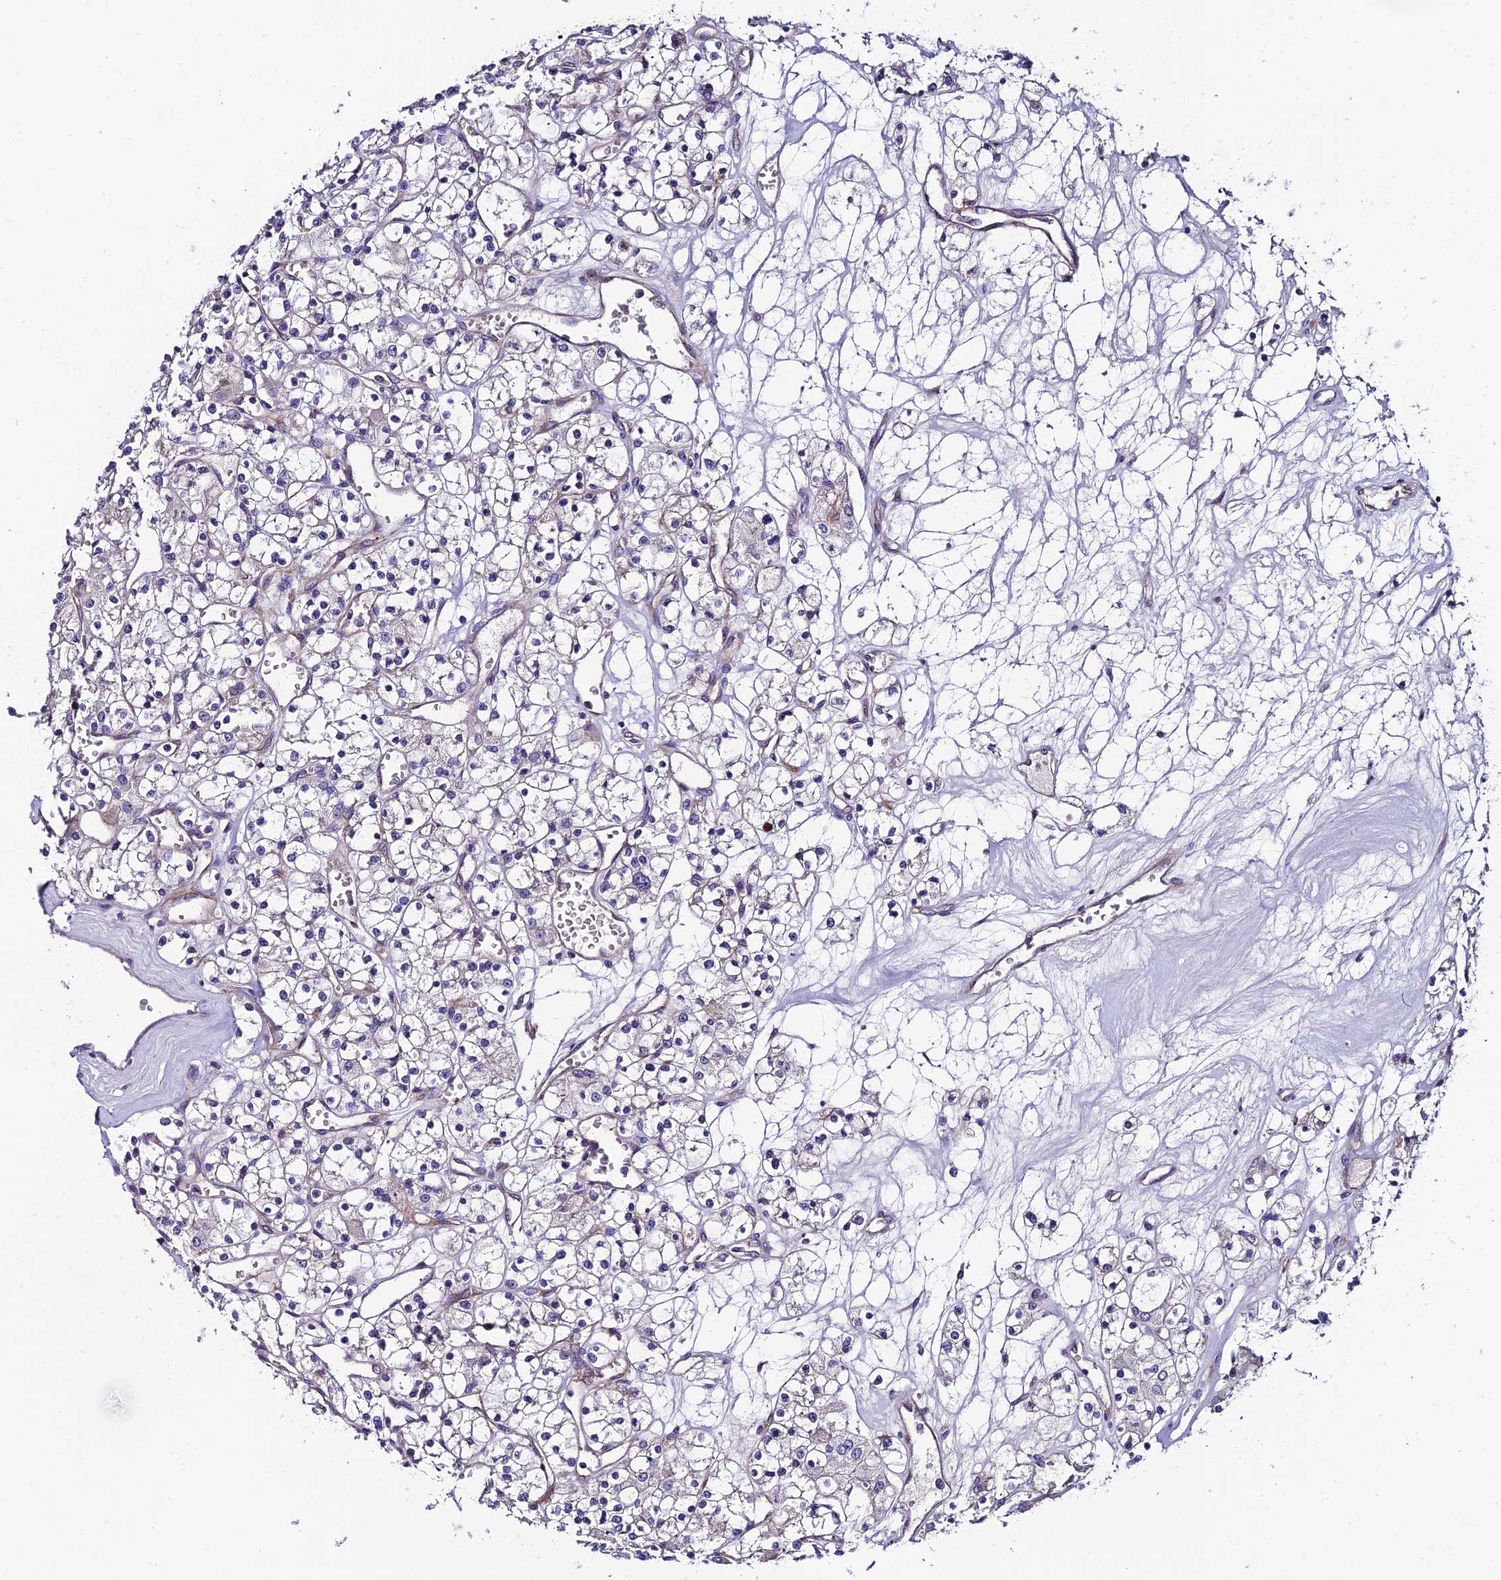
{"staining": {"intensity": "negative", "quantity": "none", "location": "none"}, "tissue": "renal cancer", "cell_type": "Tumor cells", "image_type": "cancer", "snomed": [{"axis": "morphology", "description": "Adenocarcinoma, NOS"}, {"axis": "topography", "description": "Kidney"}], "caption": "Immunohistochemistry histopathology image of neoplastic tissue: human renal cancer (adenocarcinoma) stained with DAB (3,3'-diaminobenzidine) exhibits no significant protein staining in tumor cells.", "gene": "MACIR", "patient": {"sex": "female", "age": 59}}